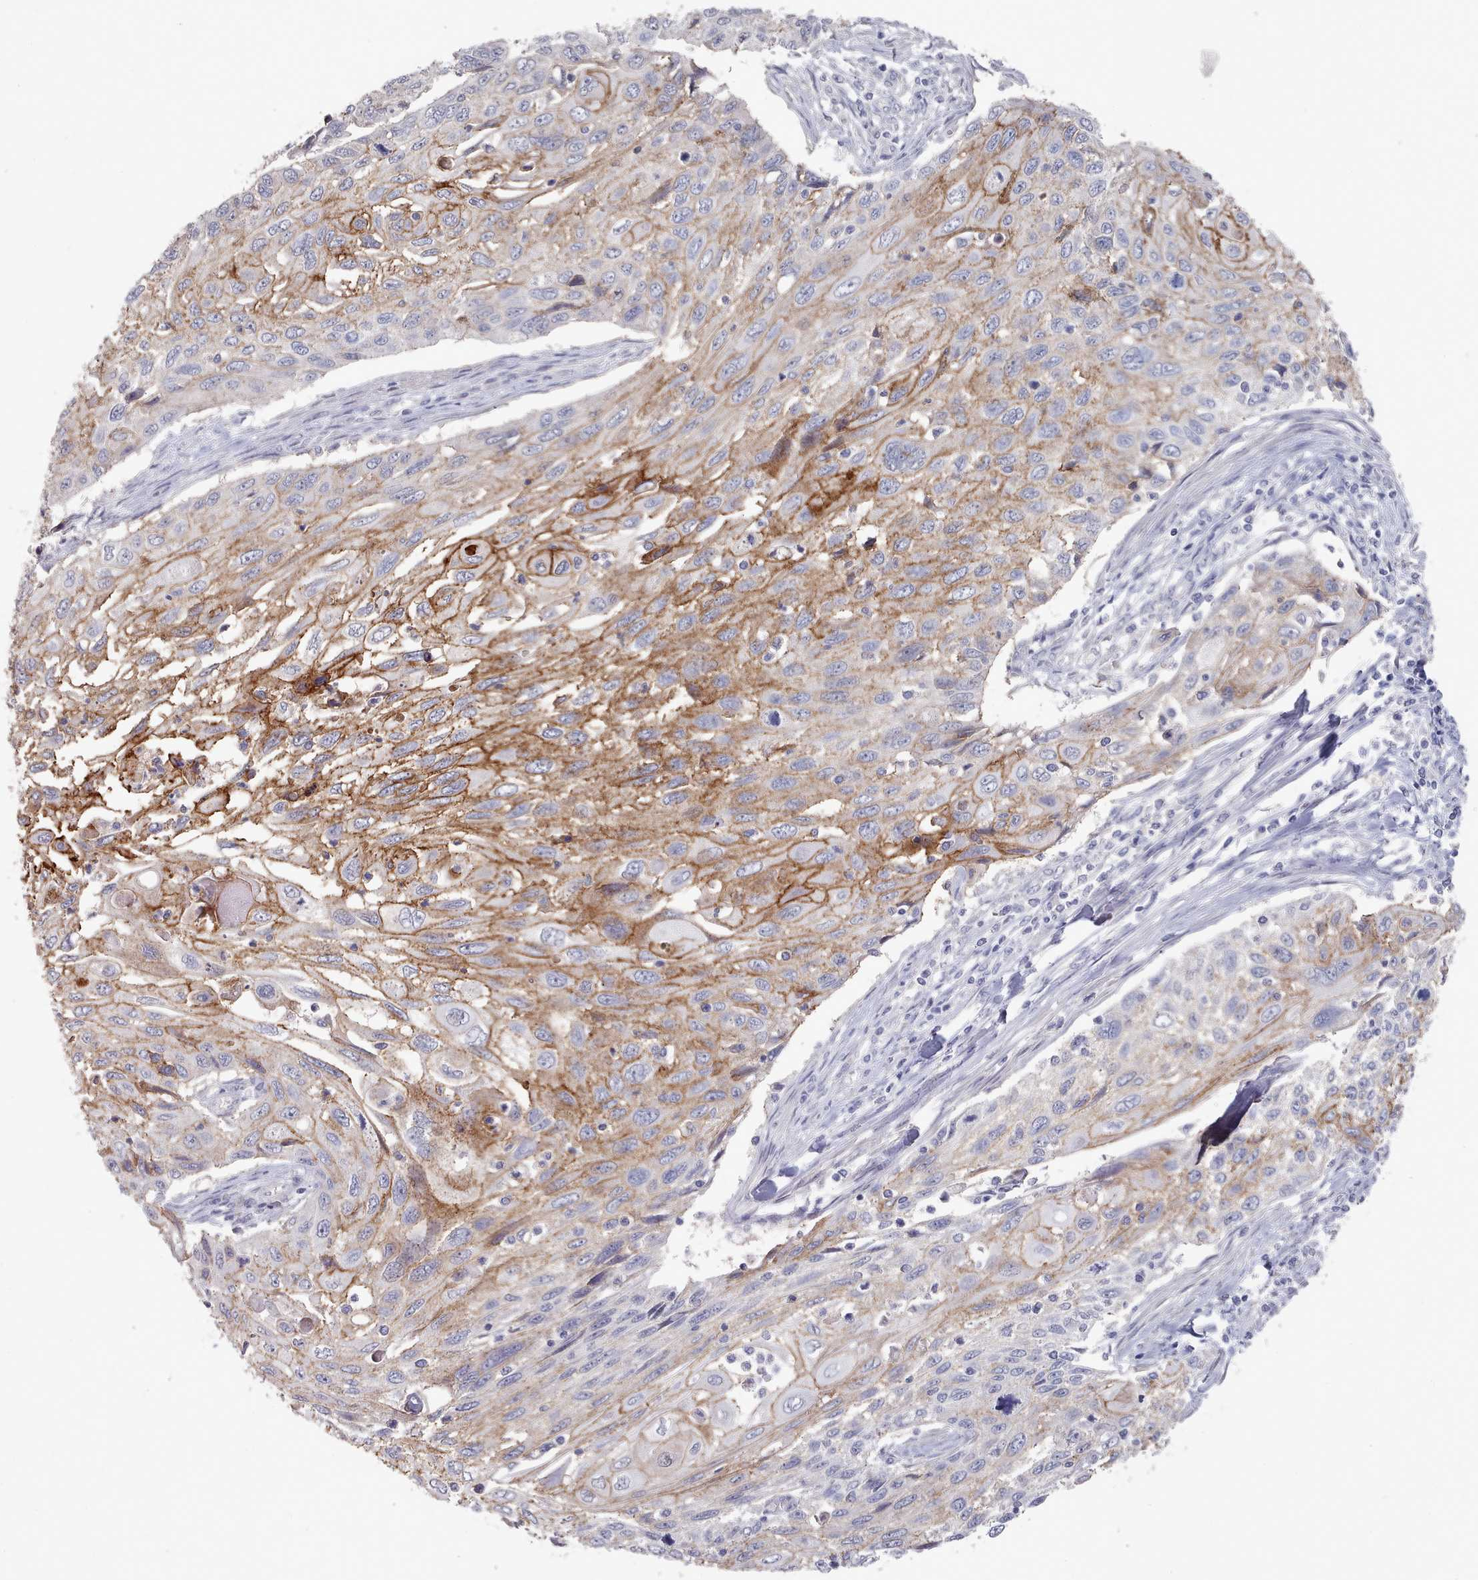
{"staining": {"intensity": "moderate", "quantity": ">75%", "location": "cytoplasmic/membranous"}, "tissue": "cervical cancer", "cell_type": "Tumor cells", "image_type": "cancer", "snomed": [{"axis": "morphology", "description": "Squamous cell carcinoma, NOS"}, {"axis": "topography", "description": "Cervix"}], "caption": "Immunohistochemical staining of cervical cancer exhibits moderate cytoplasmic/membranous protein staining in approximately >75% of tumor cells. The staining is performed using DAB brown chromogen to label protein expression. The nuclei are counter-stained blue using hematoxylin.", "gene": "PROM2", "patient": {"sex": "female", "age": 70}}